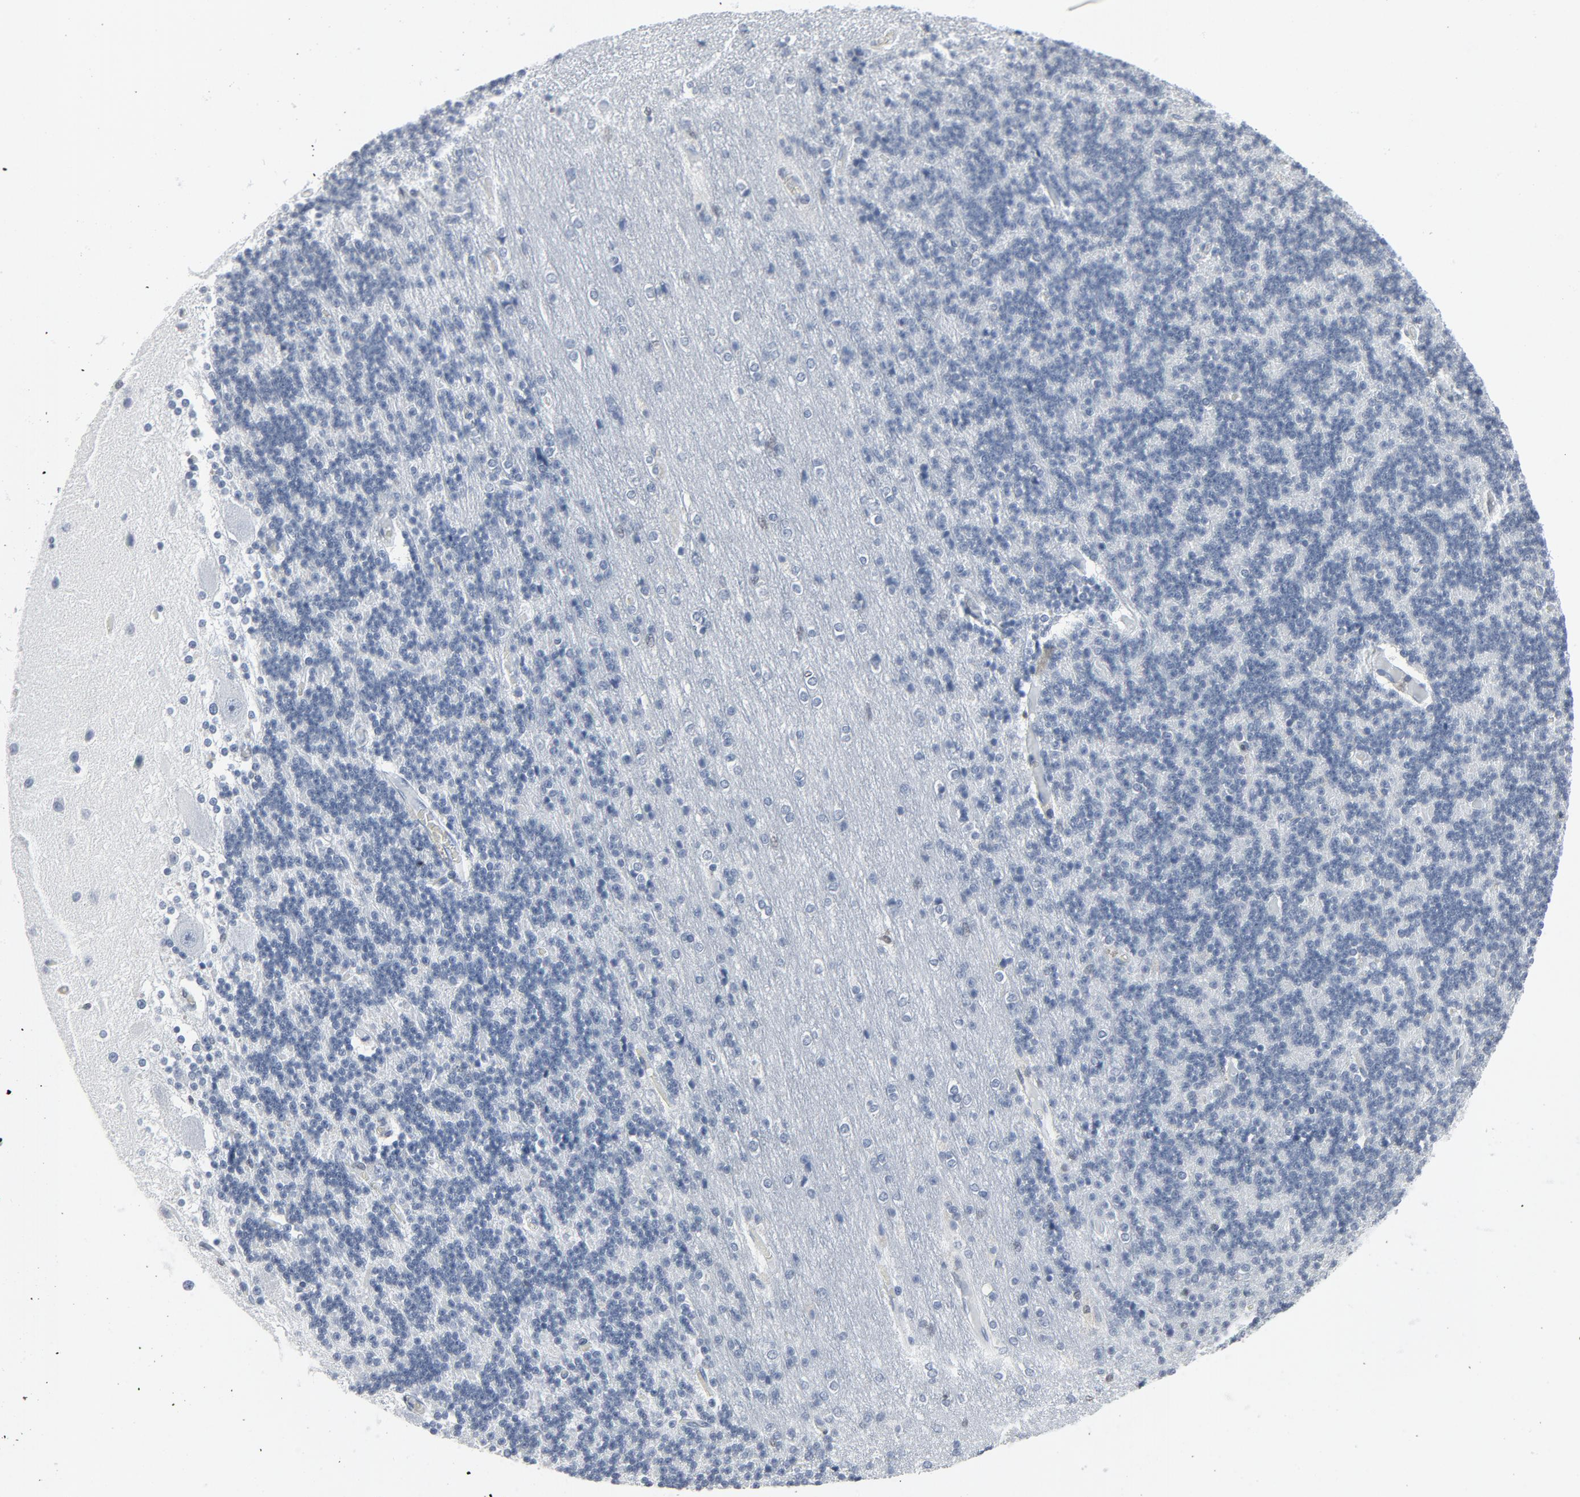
{"staining": {"intensity": "negative", "quantity": "none", "location": "none"}, "tissue": "cerebellum", "cell_type": "Cells in granular layer", "image_type": "normal", "snomed": [{"axis": "morphology", "description": "Normal tissue, NOS"}, {"axis": "topography", "description": "Cerebellum"}], "caption": "The micrograph shows no staining of cells in granular layer in normal cerebellum. (DAB (3,3'-diaminobenzidine) IHC, high magnification).", "gene": "STAT5A", "patient": {"sex": "female", "age": 54}}